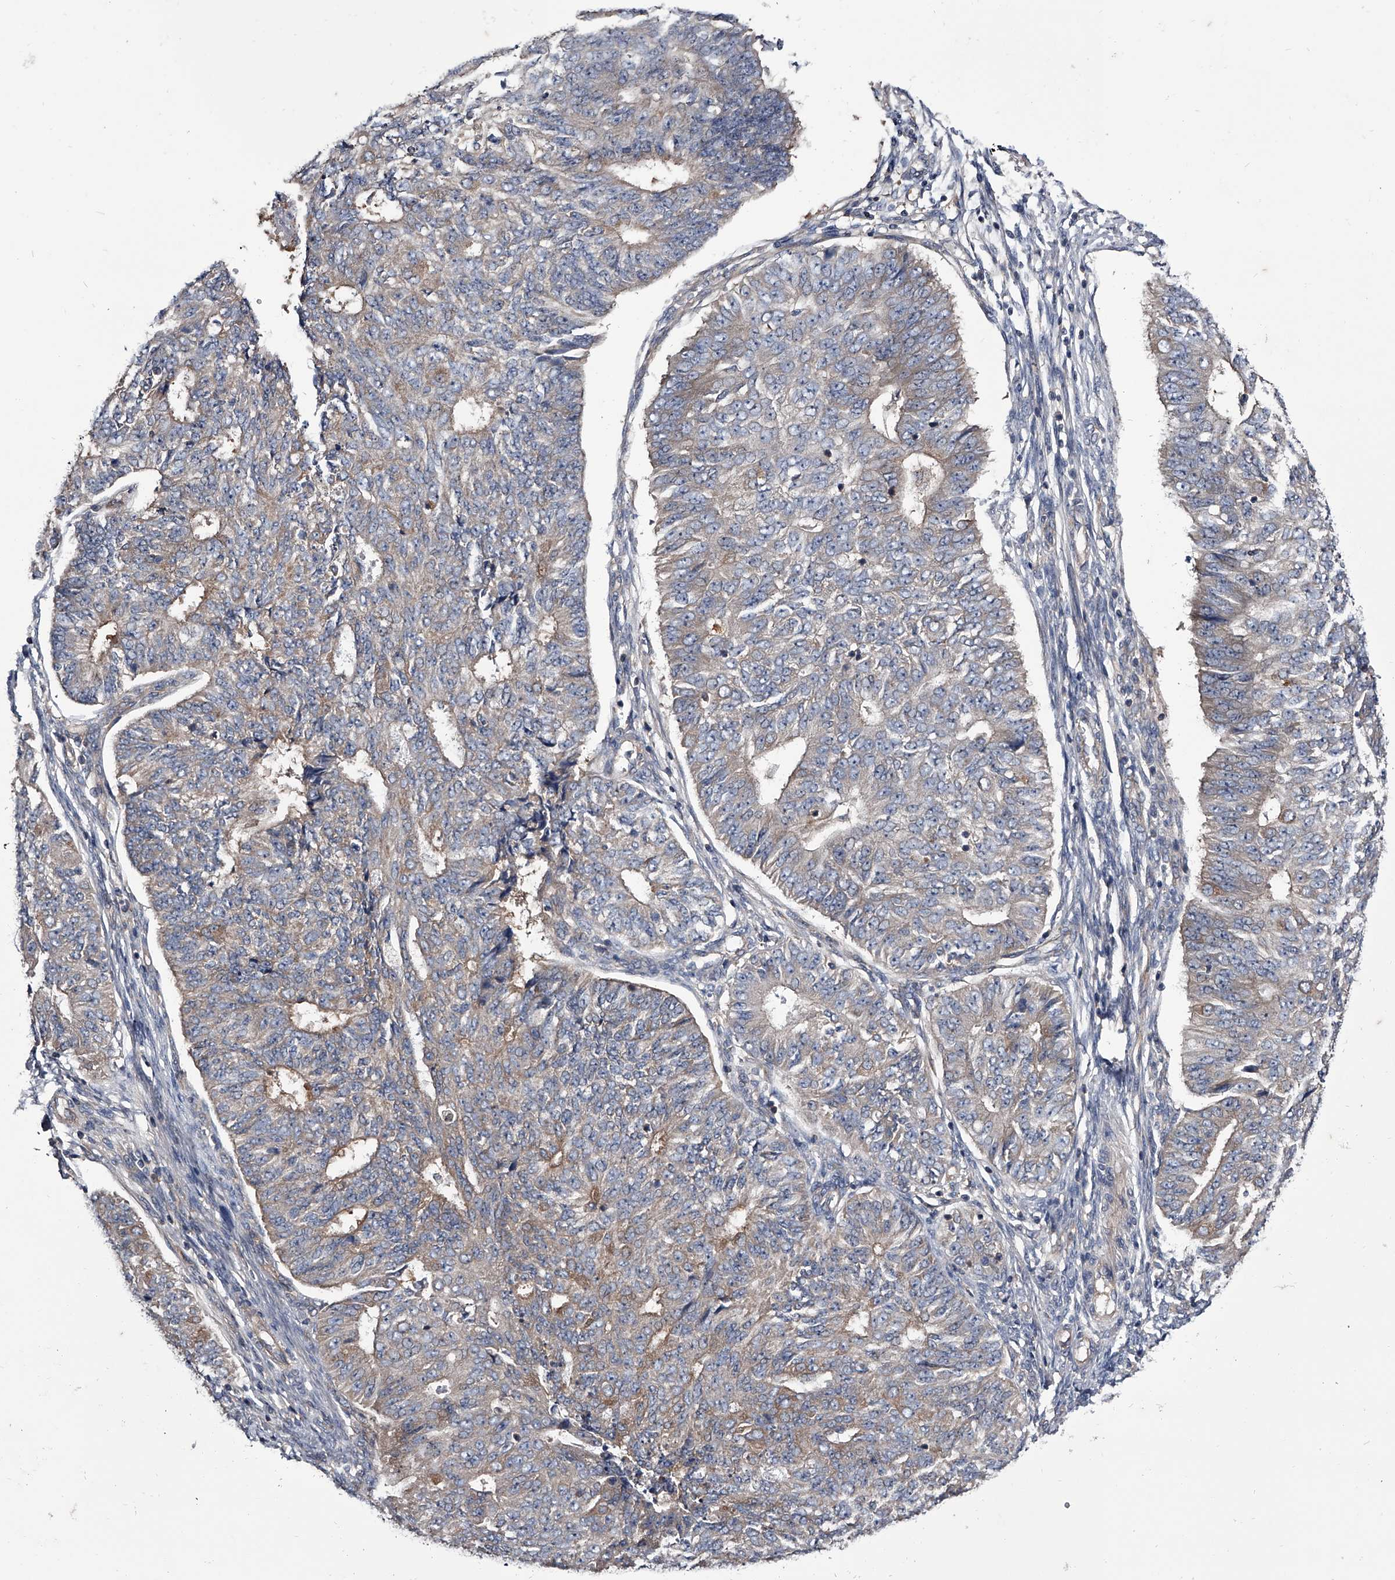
{"staining": {"intensity": "negative", "quantity": "none", "location": "none"}, "tissue": "endometrial cancer", "cell_type": "Tumor cells", "image_type": "cancer", "snomed": [{"axis": "morphology", "description": "Adenocarcinoma, NOS"}, {"axis": "topography", "description": "Endometrium"}], "caption": "The photomicrograph shows no significant expression in tumor cells of adenocarcinoma (endometrial).", "gene": "GAPVD1", "patient": {"sex": "female", "age": 32}}